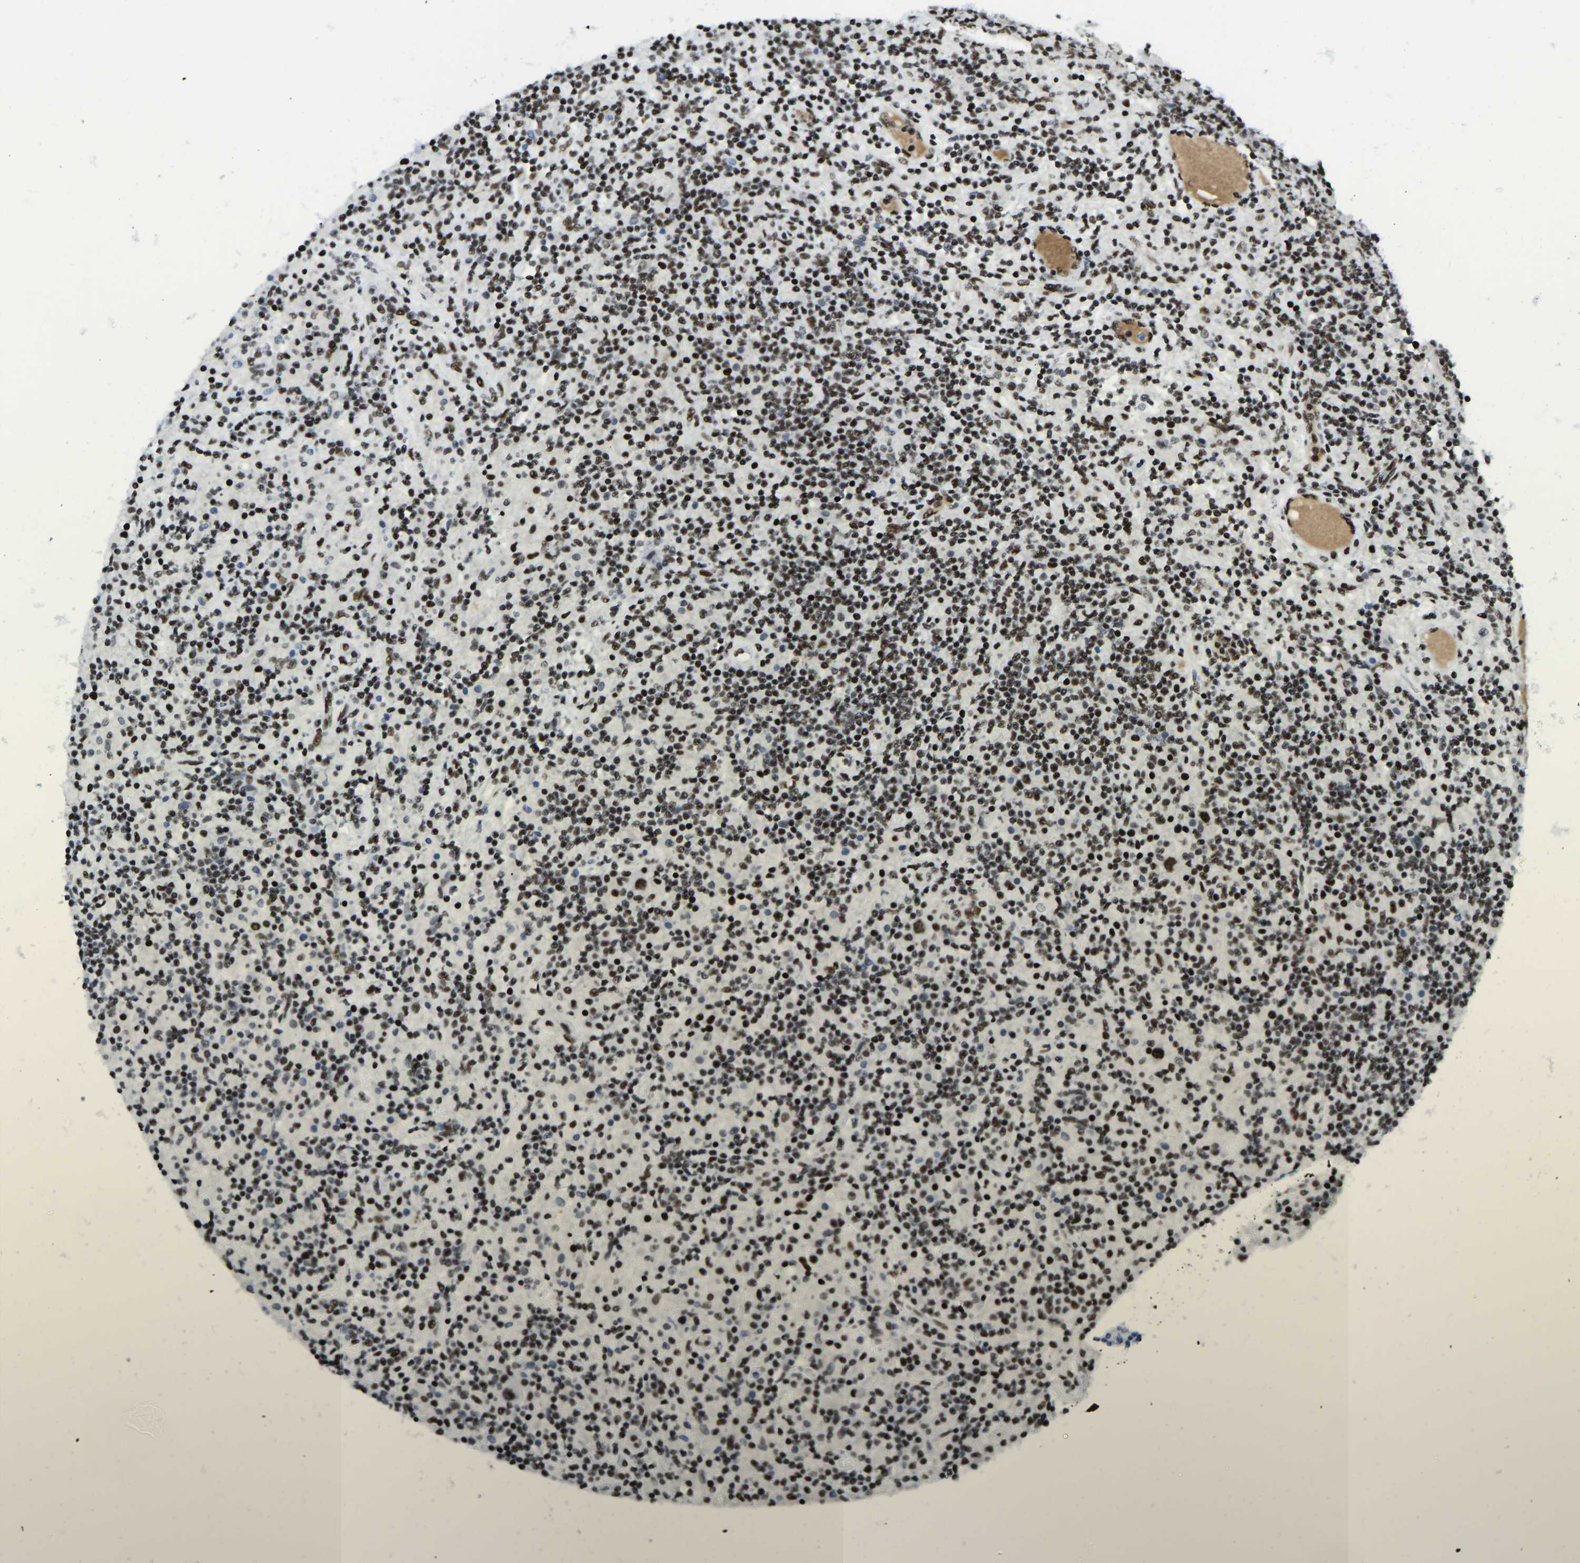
{"staining": {"intensity": "strong", "quantity": ">75%", "location": "nuclear"}, "tissue": "lymphoma", "cell_type": "Tumor cells", "image_type": "cancer", "snomed": [{"axis": "morphology", "description": "Hodgkin's disease, NOS"}, {"axis": "topography", "description": "Lymph node"}], "caption": "This is an image of IHC staining of lymphoma, which shows strong expression in the nuclear of tumor cells.", "gene": "FOXK1", "patient": {"sex": "male", "age": 70}}